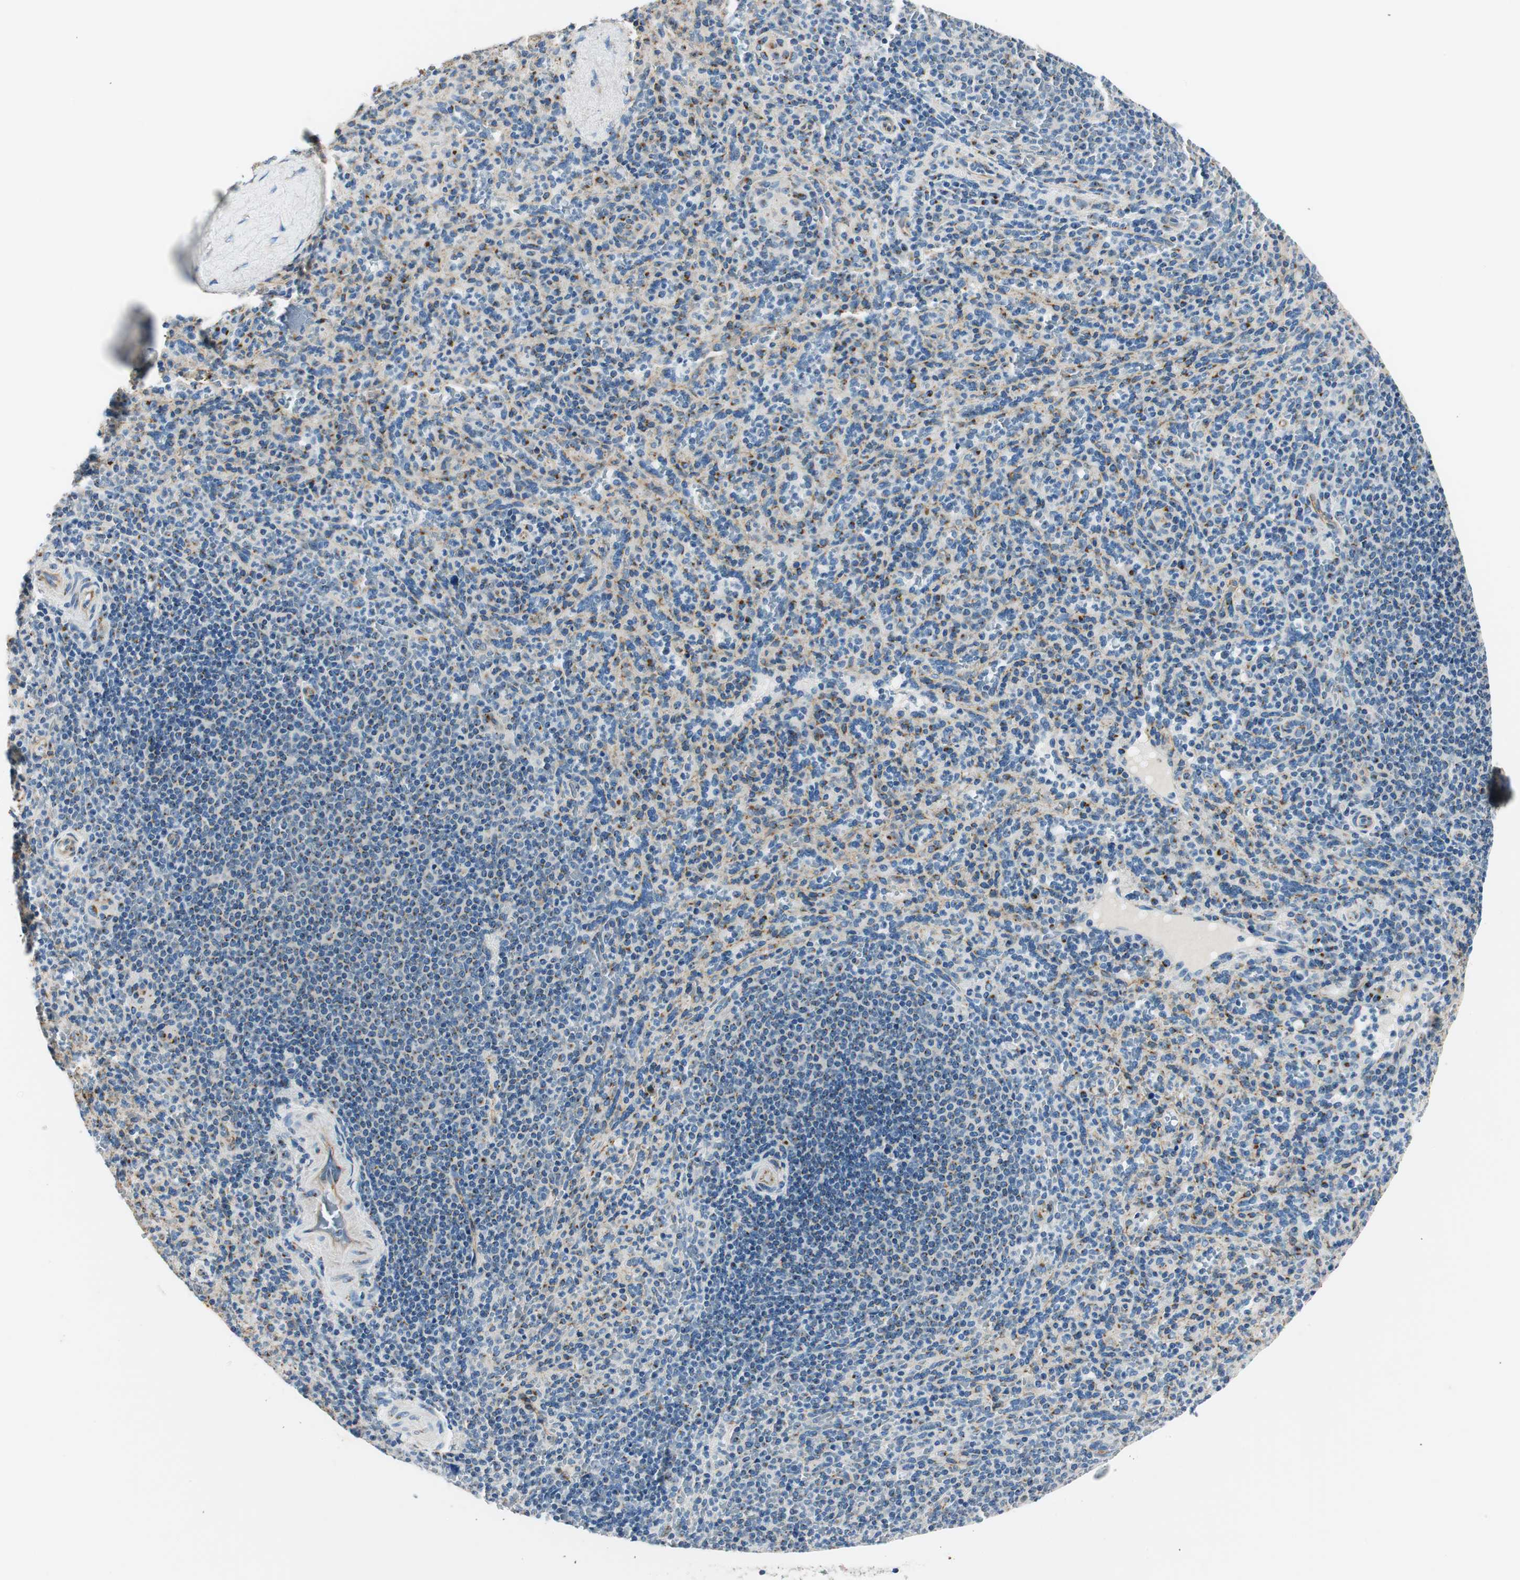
{"staining": {"intensity": "moderate", "quantity": "<25%", "location": "cytoplasmic/membranous"}, "tissue": "spleen", "cell_type": "Cells in red pulp", "image_type": "normal", "snomed": [{"axis": "morphology", "description": "Normal tissue, NOS"}, {"axis": "topography", "description": "Spleen"}], "caption": "IHC (DAB) staining of unremarkable spleen shows moderate cytoplasmic/membranous protein staining in about <25% of cells in red pulp.", "gene": "TMF1", "patient": {"sex": "male", "age": 36}}